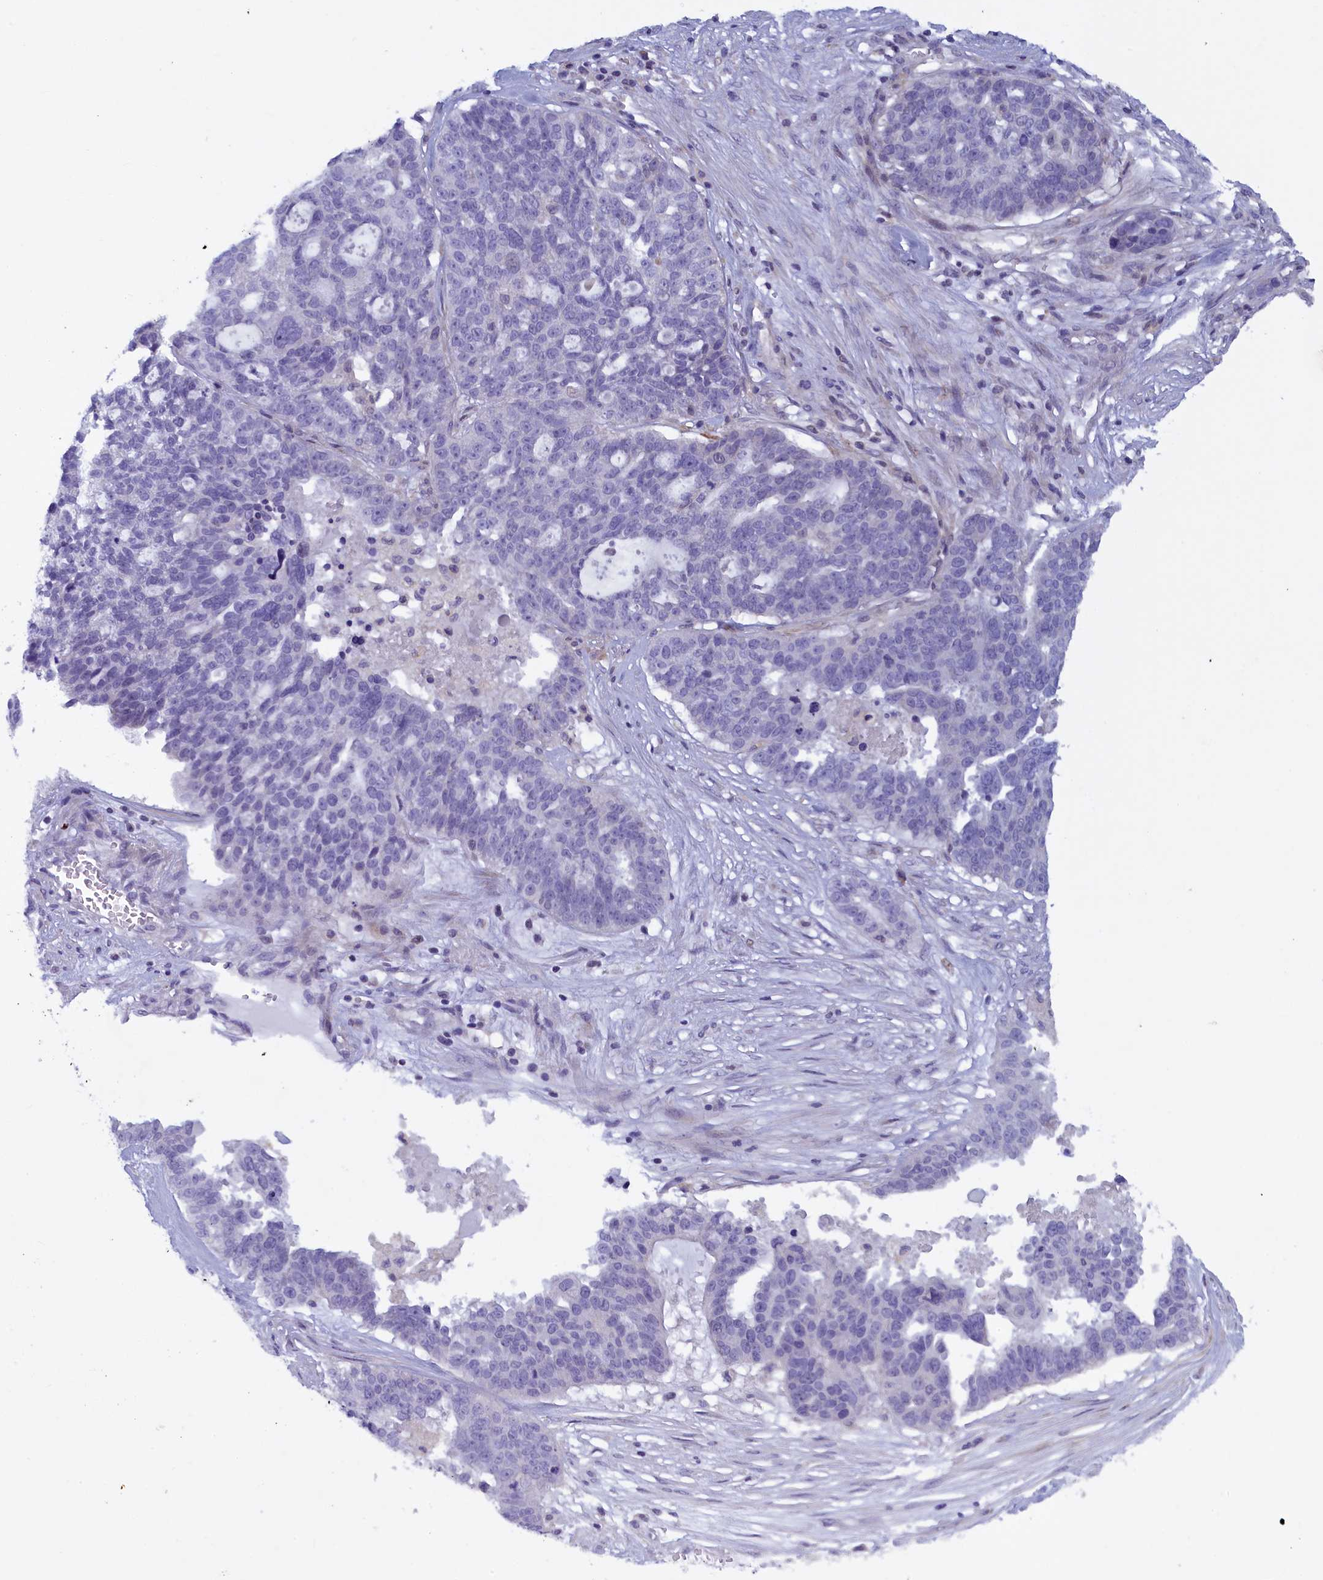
{"staining": {"intensity": "negative", "quantity": "none", "location": "none"}, "tissue": "ovarian cancer", "cell_type": "Tumor cells", "image_type": "cancer", "snomed": [{"axis": "morphology", "description": "Cystadenocarcinoma, serous, NOS"}, {"axis": "topography", "description": "Ovary"}], "caption": "Tumor cells are negative for protein expression in human serous cystadenocarcinoma (ovarian).", "gene": "NUBP1", "patient": {"sex": "female", "age": 59}}